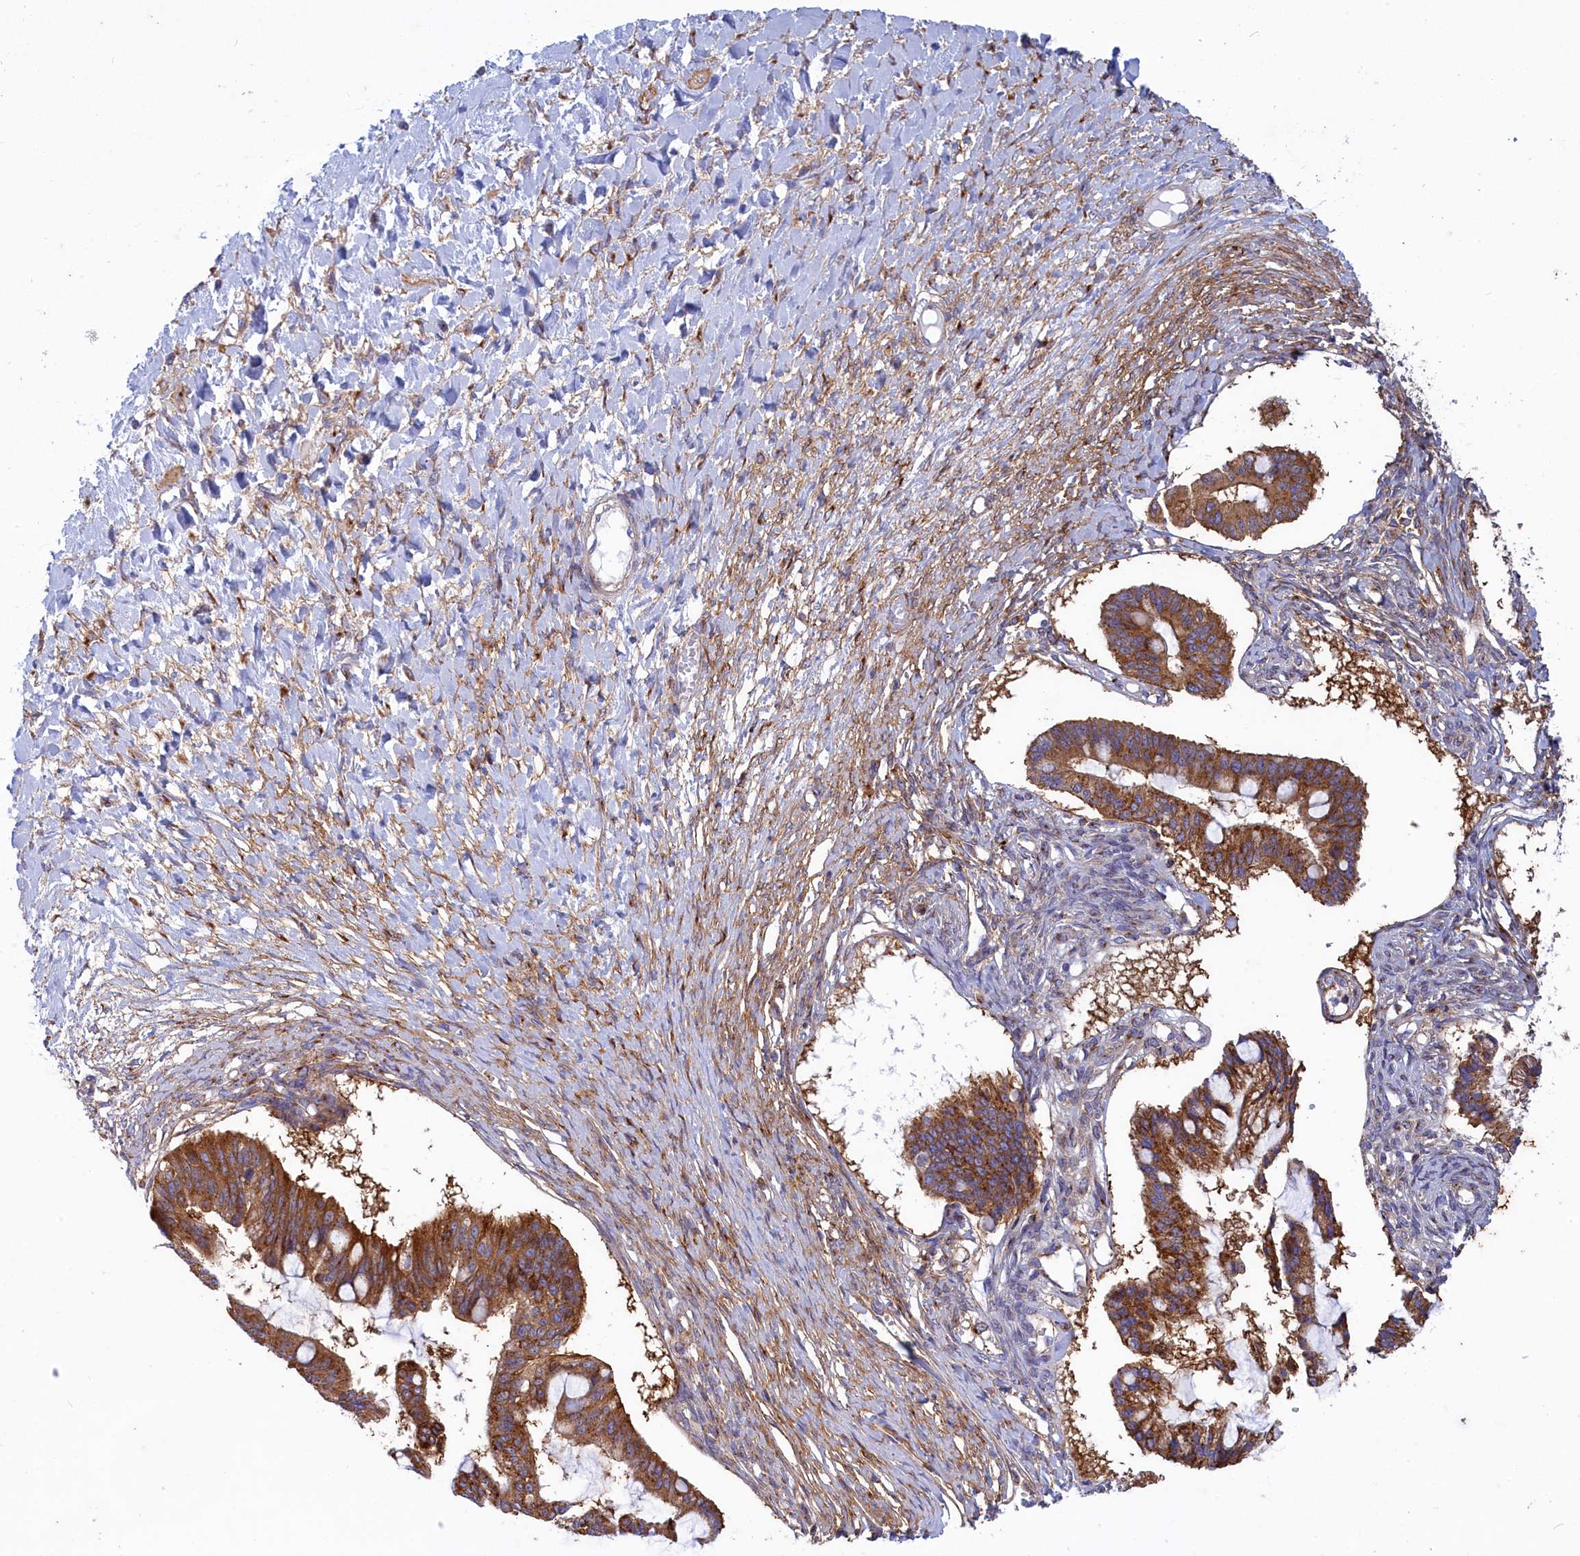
{"staining": {"intensity": "strong", "quantity": ">75%", "location": "cytoplasmic/membranous"}, "tissue": "ovarian cancer", "cell_type": "Tumor cells", "image_type": "cancer", "snomed": [{"axis": "morphology", "description": "Cystadenocarcinoma, mucinous, NOS"}, {"axis": "topography", "description": "Ovary"}], "caption": "Strong cytoplasmic/membranous positivity is seen in about >75% of tumor cells in ovarian mucinous cystadenocarcinoma.", "gene": "SCAMP4", "patient": {"sex": "female", "age": 73}}